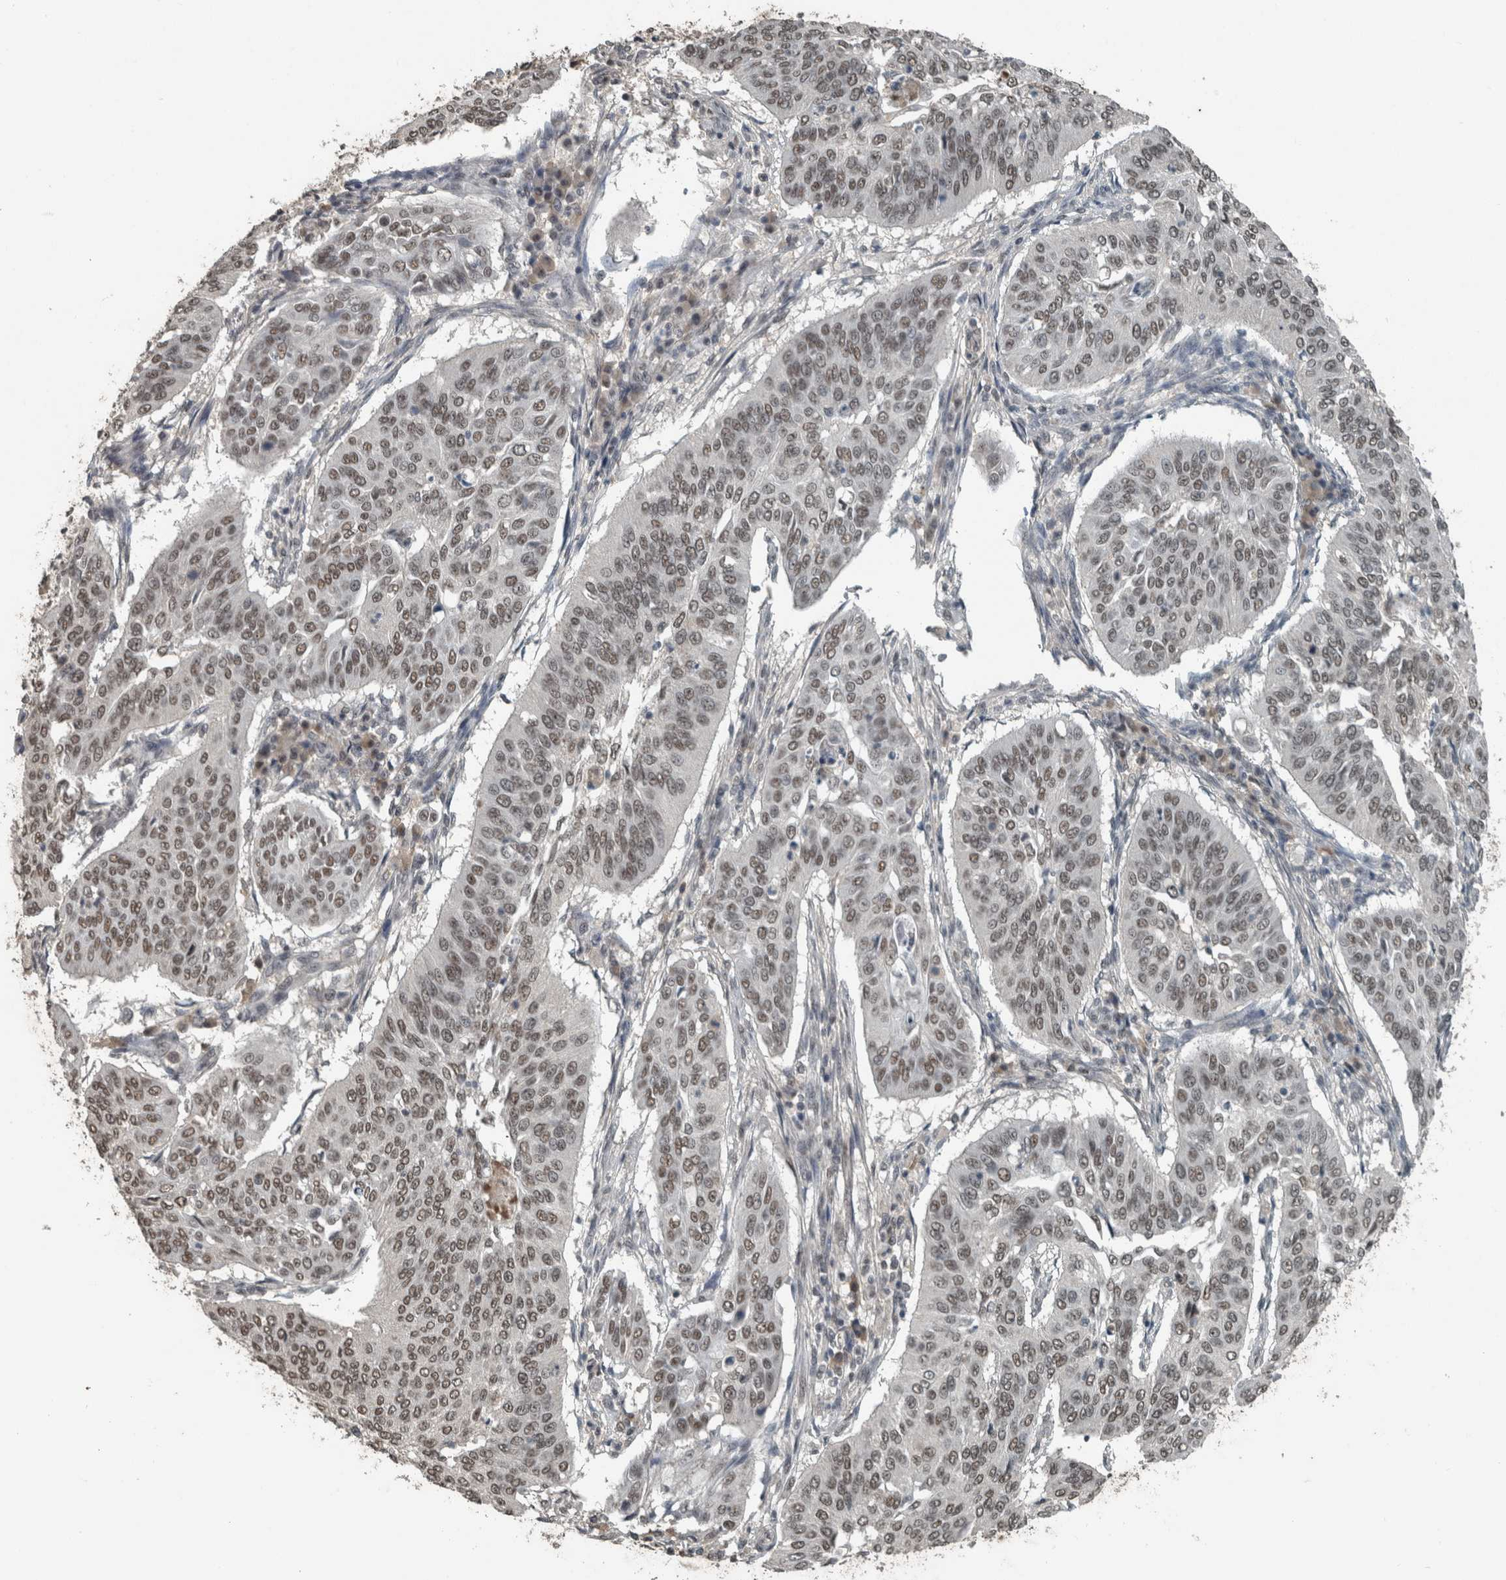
{"staining": {"intensity": "moderate", "quantity": ">75%", "location": "nuclear"}, "tissue": "cervical cancer", "cell_type": "Tumor cells", "image_type": "cancer", "snomed": [{"axis": "morphology", "description": "Normal tissue, NOS"}, {"axis": "morphology", "description": "Squamous cell carcinoma, NOS"}, {"axis": "topography", "description": "Cervix"}], "caption": "Immunohistochemistry (DAB) staining of squamous cell carcinoma (cervical) shows moderate nuclear protein expression in approximately >75% of tumor cells.", "gene": "ZNF24", "patient": {"sex": "female", "age": 39}}